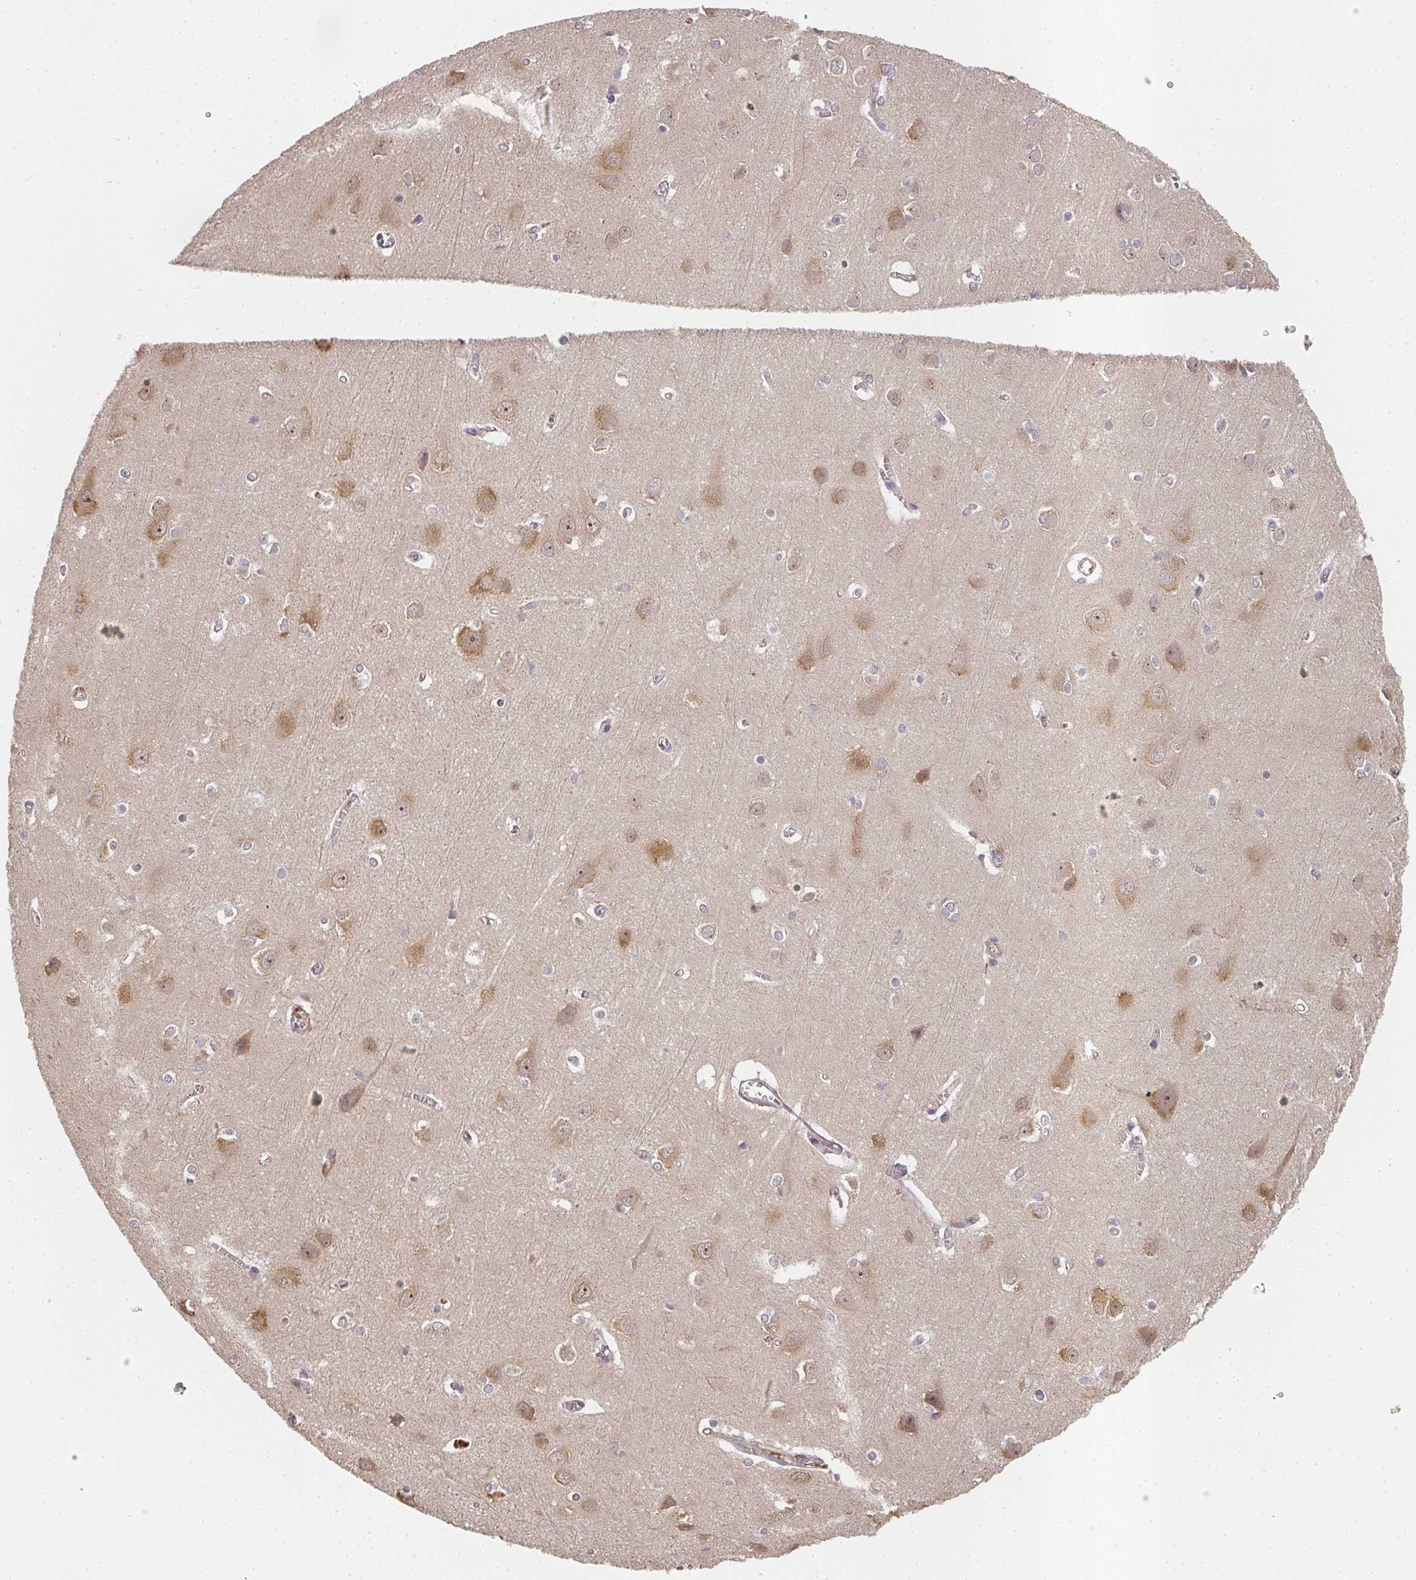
{"staining": {"intensity": "negative", "quantity": "none", "location": "none"}, "tissue": "cerebral cortex", "cell_type": "Endothelial cells", "image_type": "normal", "snomed": [{"axis": "morphology", "description": "Normal tissue, NOS"}, {"axis": "topography", "description": "Cerebral cortex"}], "caption": "The histopathology image exhibits no staining of endothelial cells in normal cerebral cortex. (Immunohistochemistry, brightfield microscopy, high magnification).", "gene": "SLC35B3", "patient": {"sex": "male", "age": 37}}